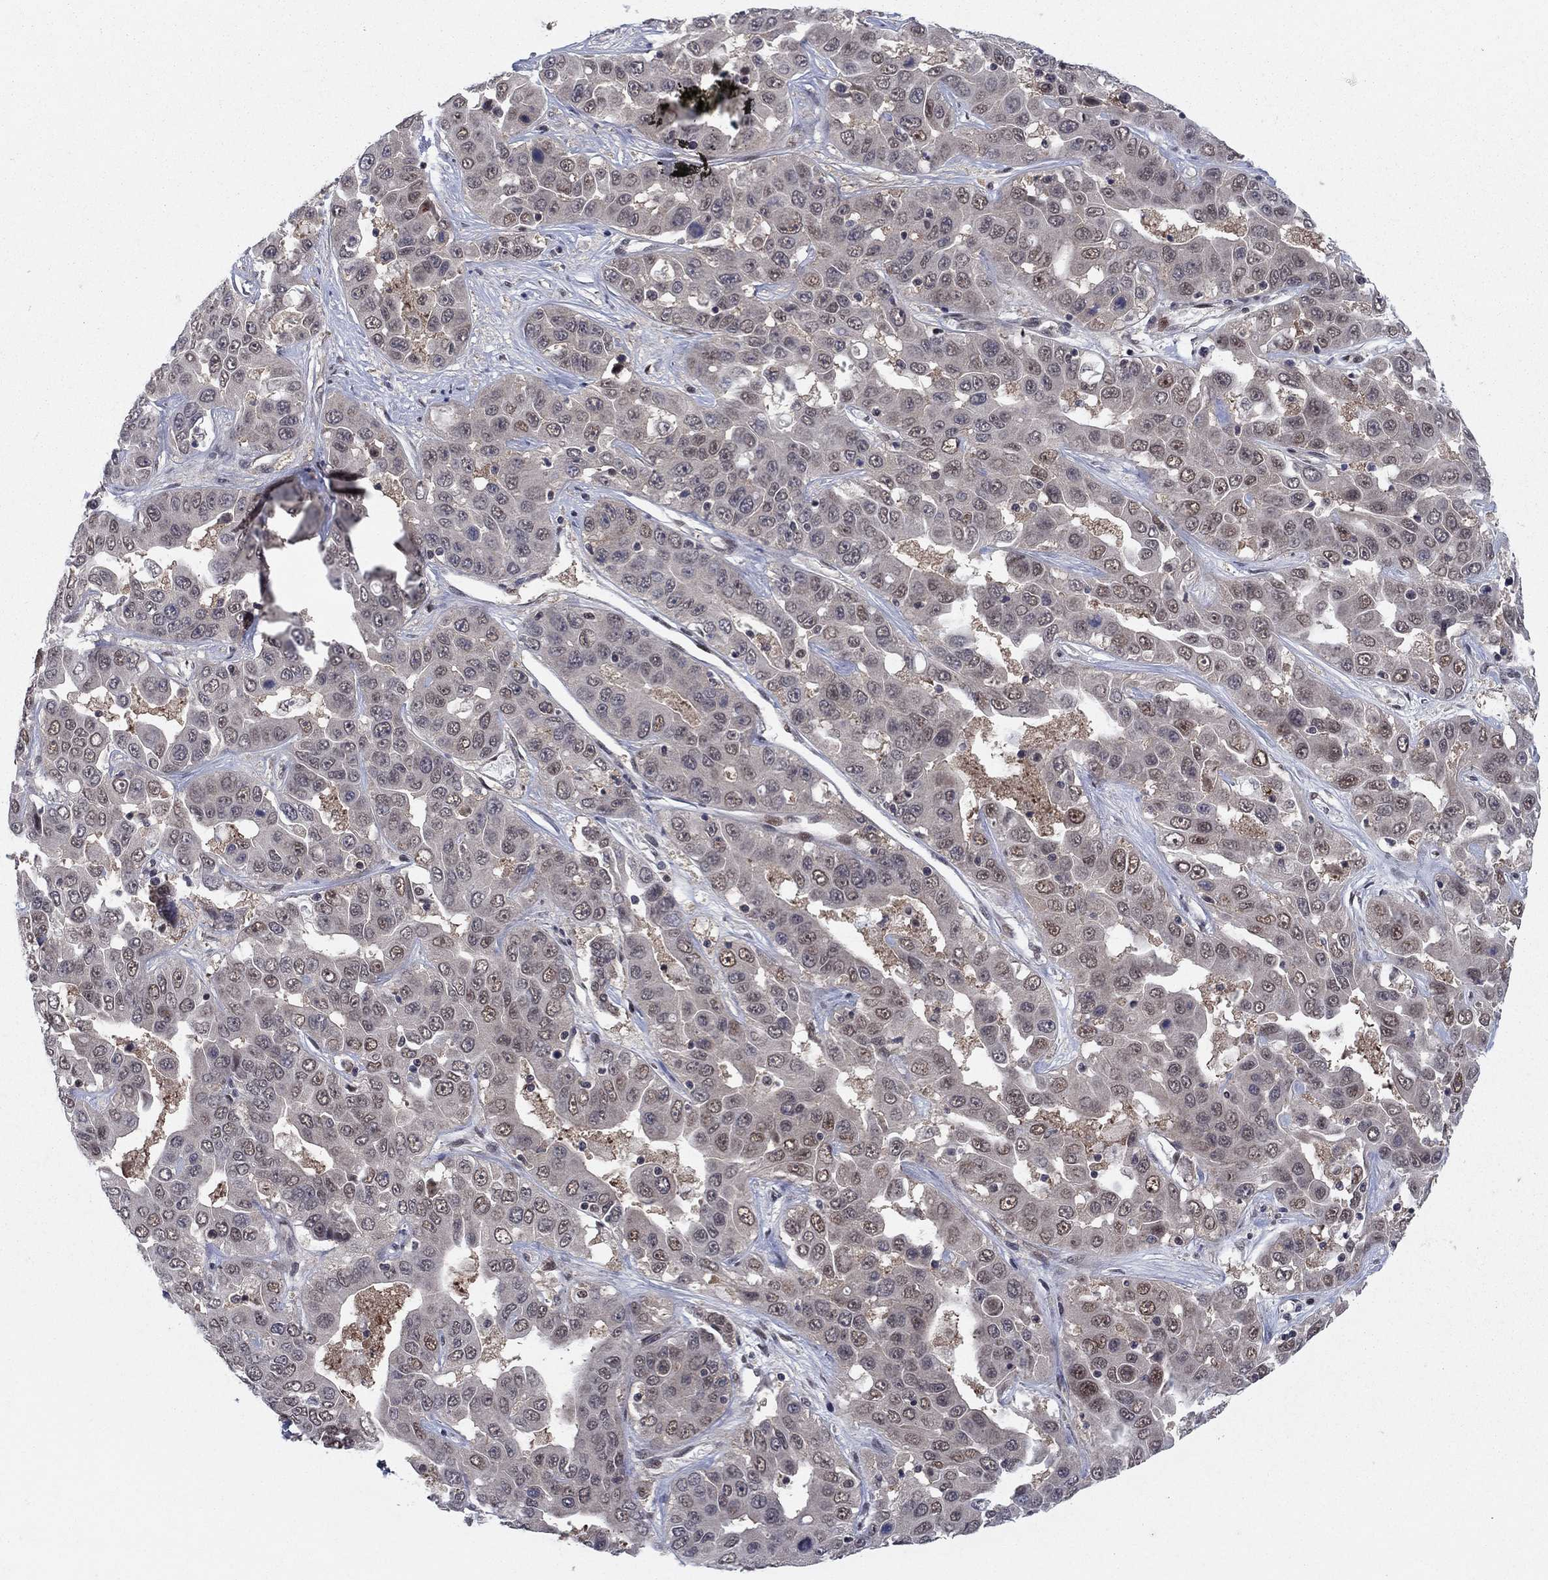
{"staining": {"intensity": "weak", "quantity": "<25%", "location": "nuclear"}, "tissue": "liver cancer", "cell_type": "Tumor cells", "image_type": "cancer", "snomed": [{"axis": "morphology", "description": "Cholangiocarcinoma"}, {"axis": "topography", "description": "Liver"}], "caption": "A photomicrograph of liver cholangiocarcinoma stained for a protein shows no brown staining in tumor cells. (IHC, brightfield microscopy, high magnification).", "gene": "PSMC1", "patient": {"sex": "female", "age": 52}}